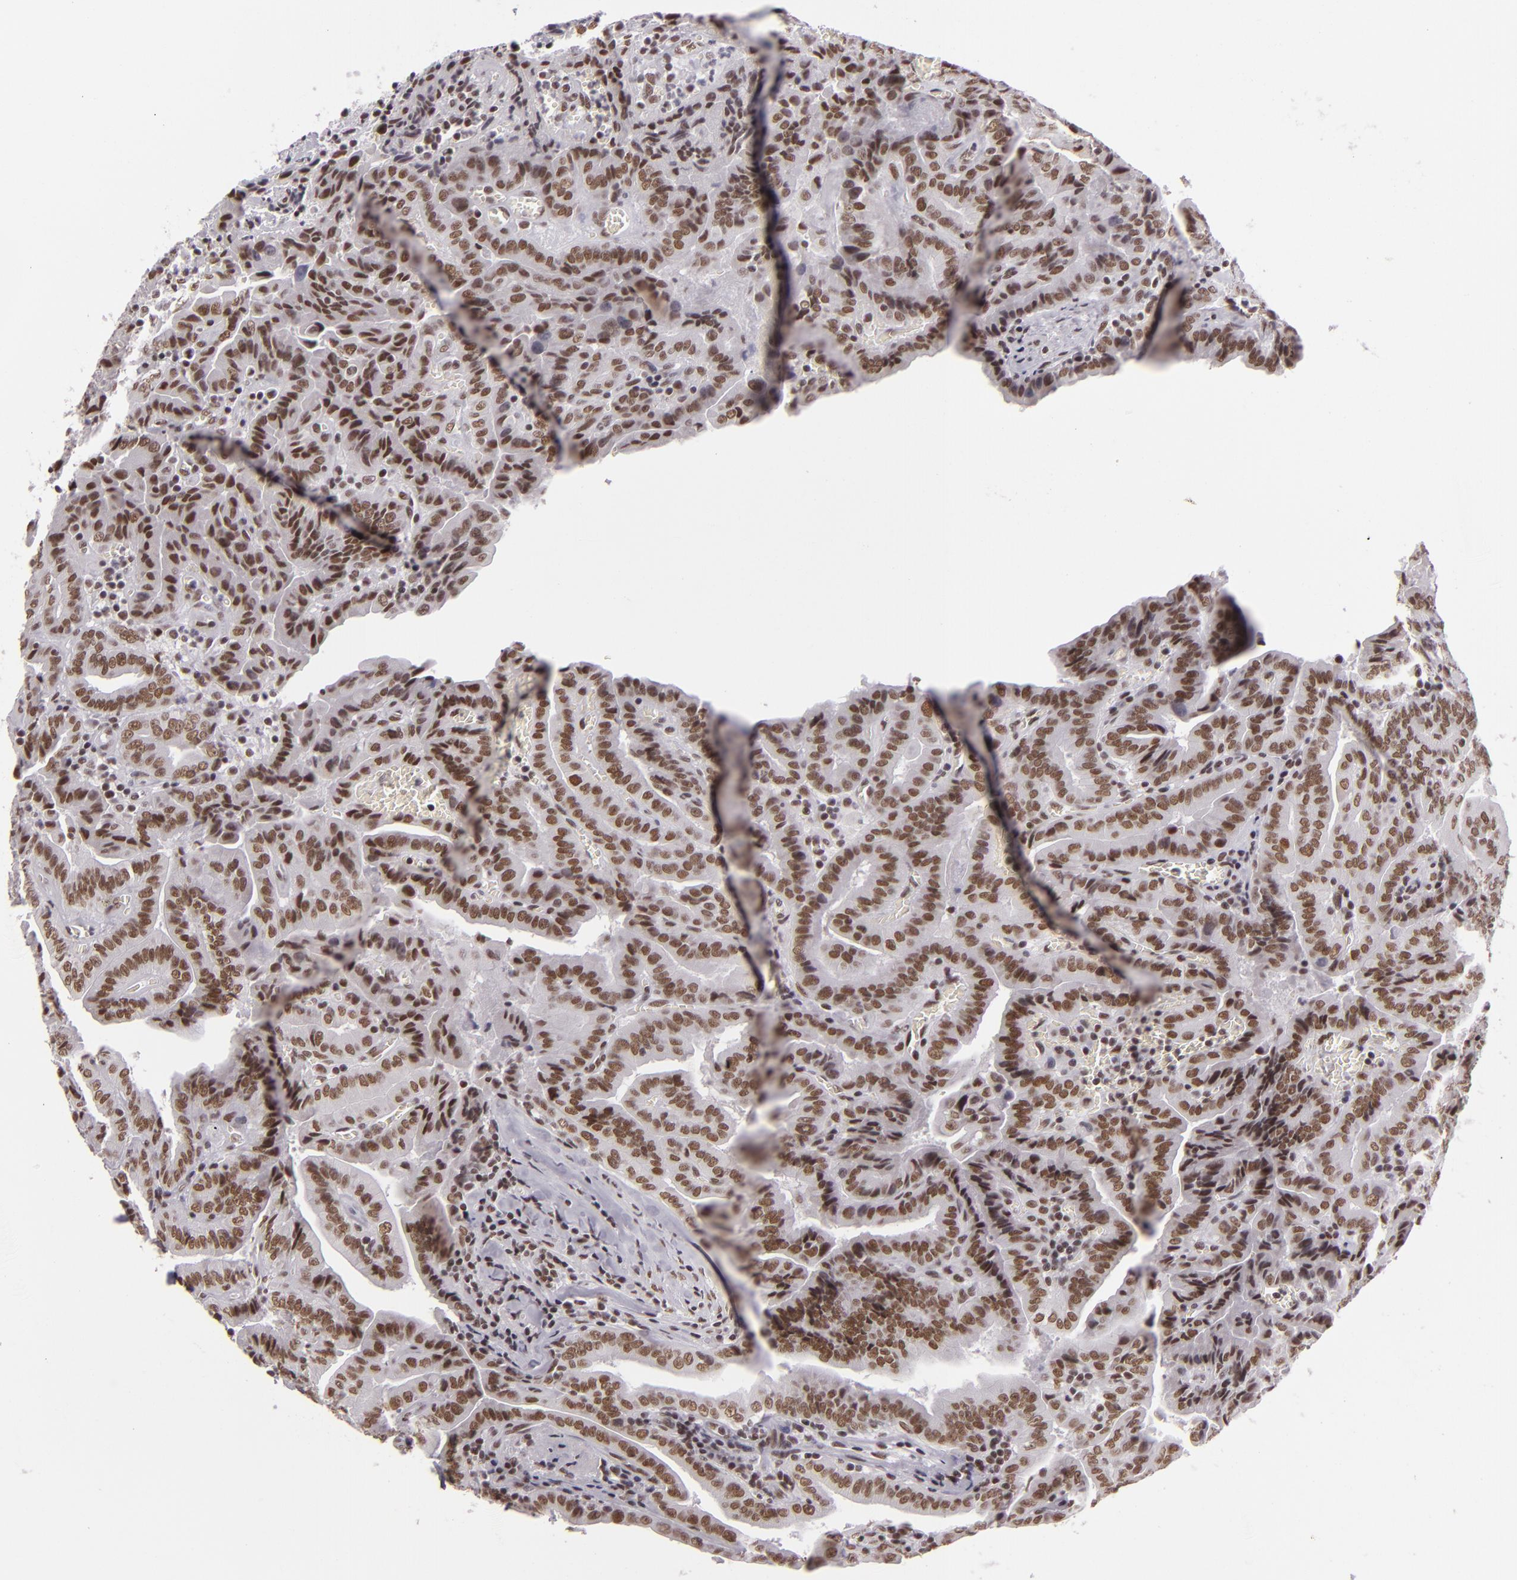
{"staining": {"intensity": "moderate", "quantity": ">75%", "location": "nuclear"}, "tissue": "thyroid cancer", "cell_type": "Tumor cells", "image_type": "cancer", "snomed": [{"axis": "morphology", "description": "Papillary adenocarcinoma, NOS"}, {"axis": "topography", "description": "Thyroid gland"}], "caption": "Tumor cells exhibit moderate nuclear staining in about >75% of cells in papillary adenocarcinoma (thyroid).", "gene": "BRD8", "patient": {"sex": "female", "age": 71}}